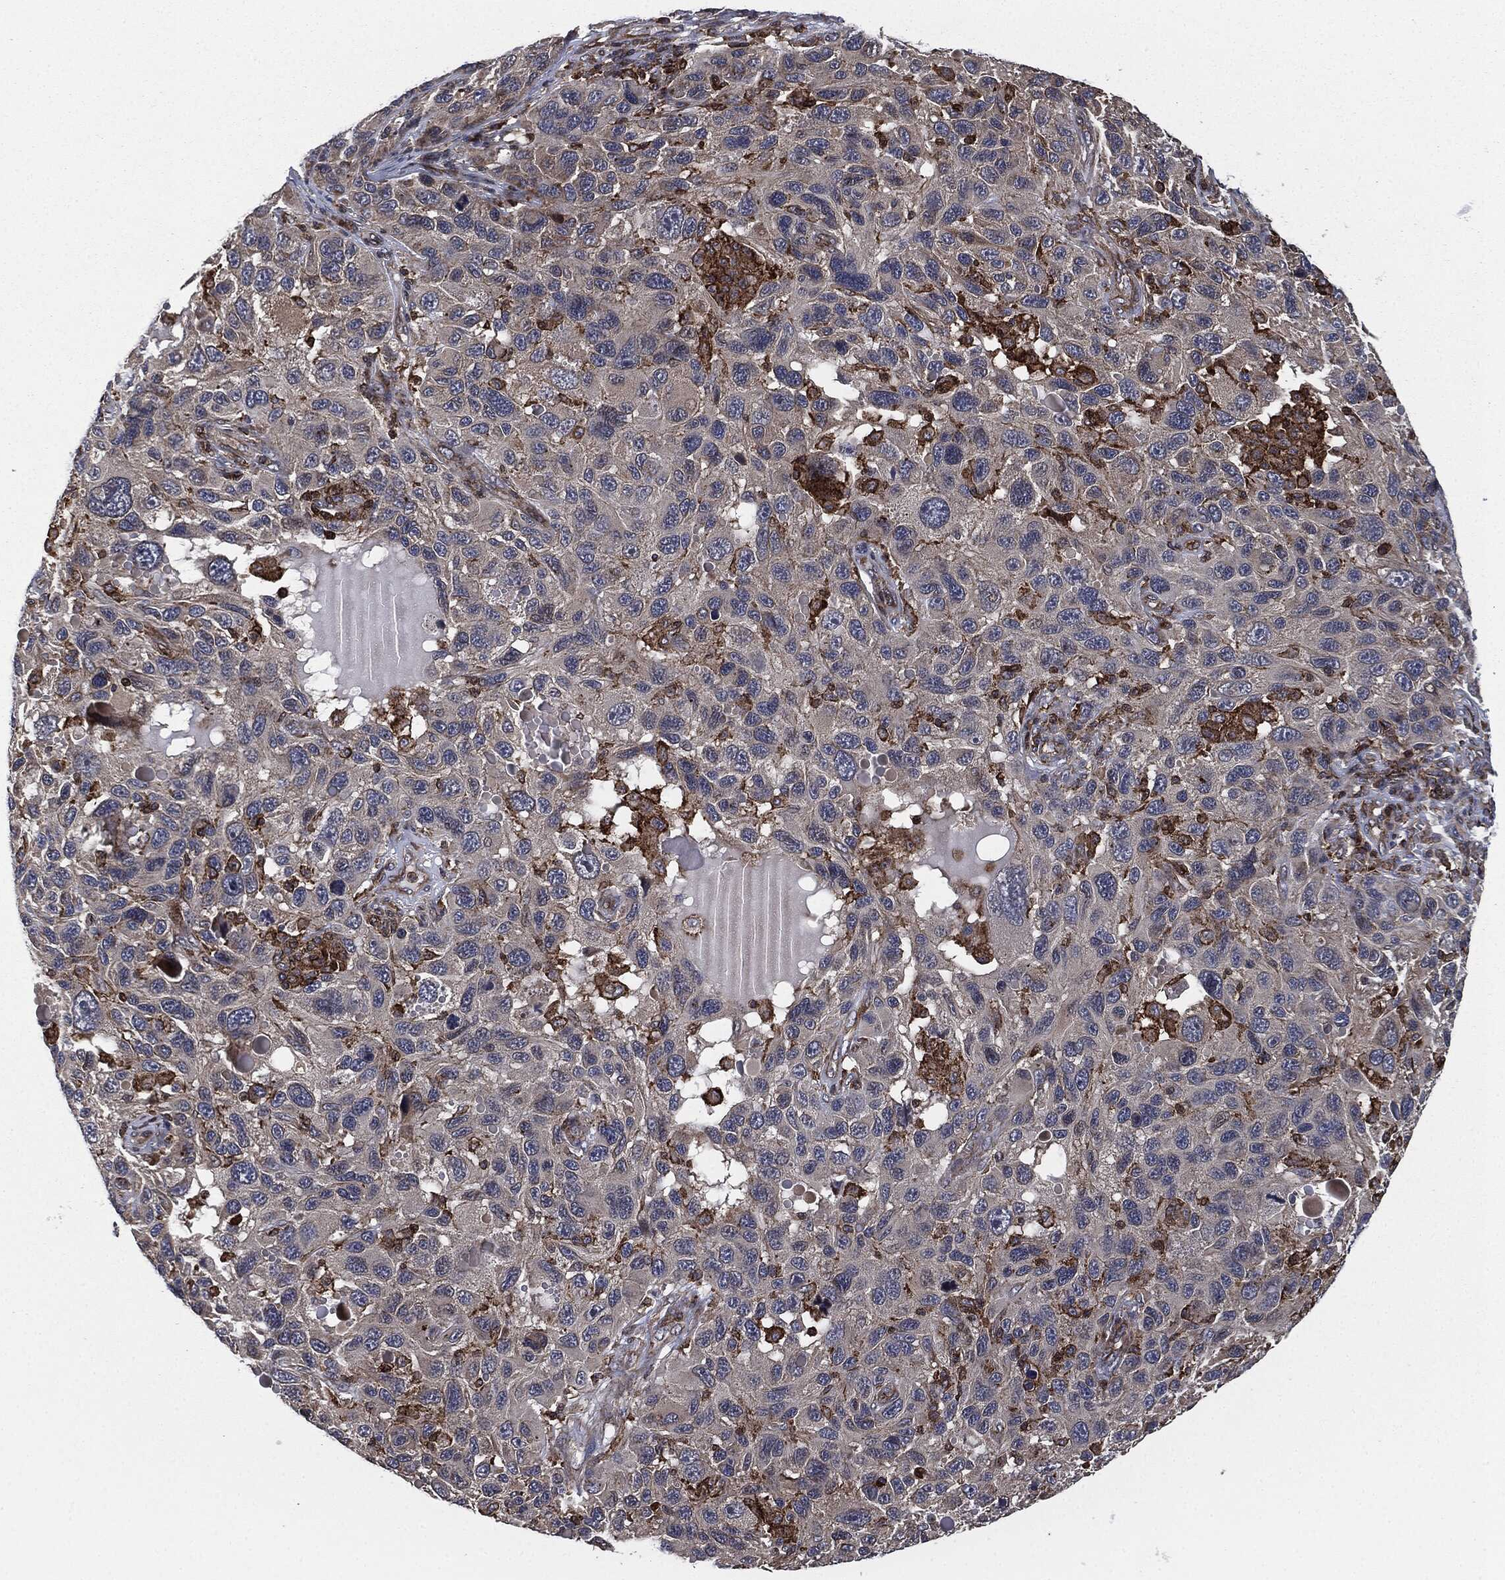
{"staining": {"intensity": "negative", "quantity": "none", "location": "none"}, "tissue": "melanoma", "cell_type": "Tumor cells", "image_type": "cancer", "snomed": [{"axis": "morphology", "description": "Malignant melanoma, NOS"}, {"axis": "topography", "description": "Skin"}], "caption": "A high-resolution photomicrograph shows immunohistochemistry staining of melanoma, which reveals no significant expression in tumor cells.", "gene": "UBR1", "patient": {"sex": "male", "age": 53}}